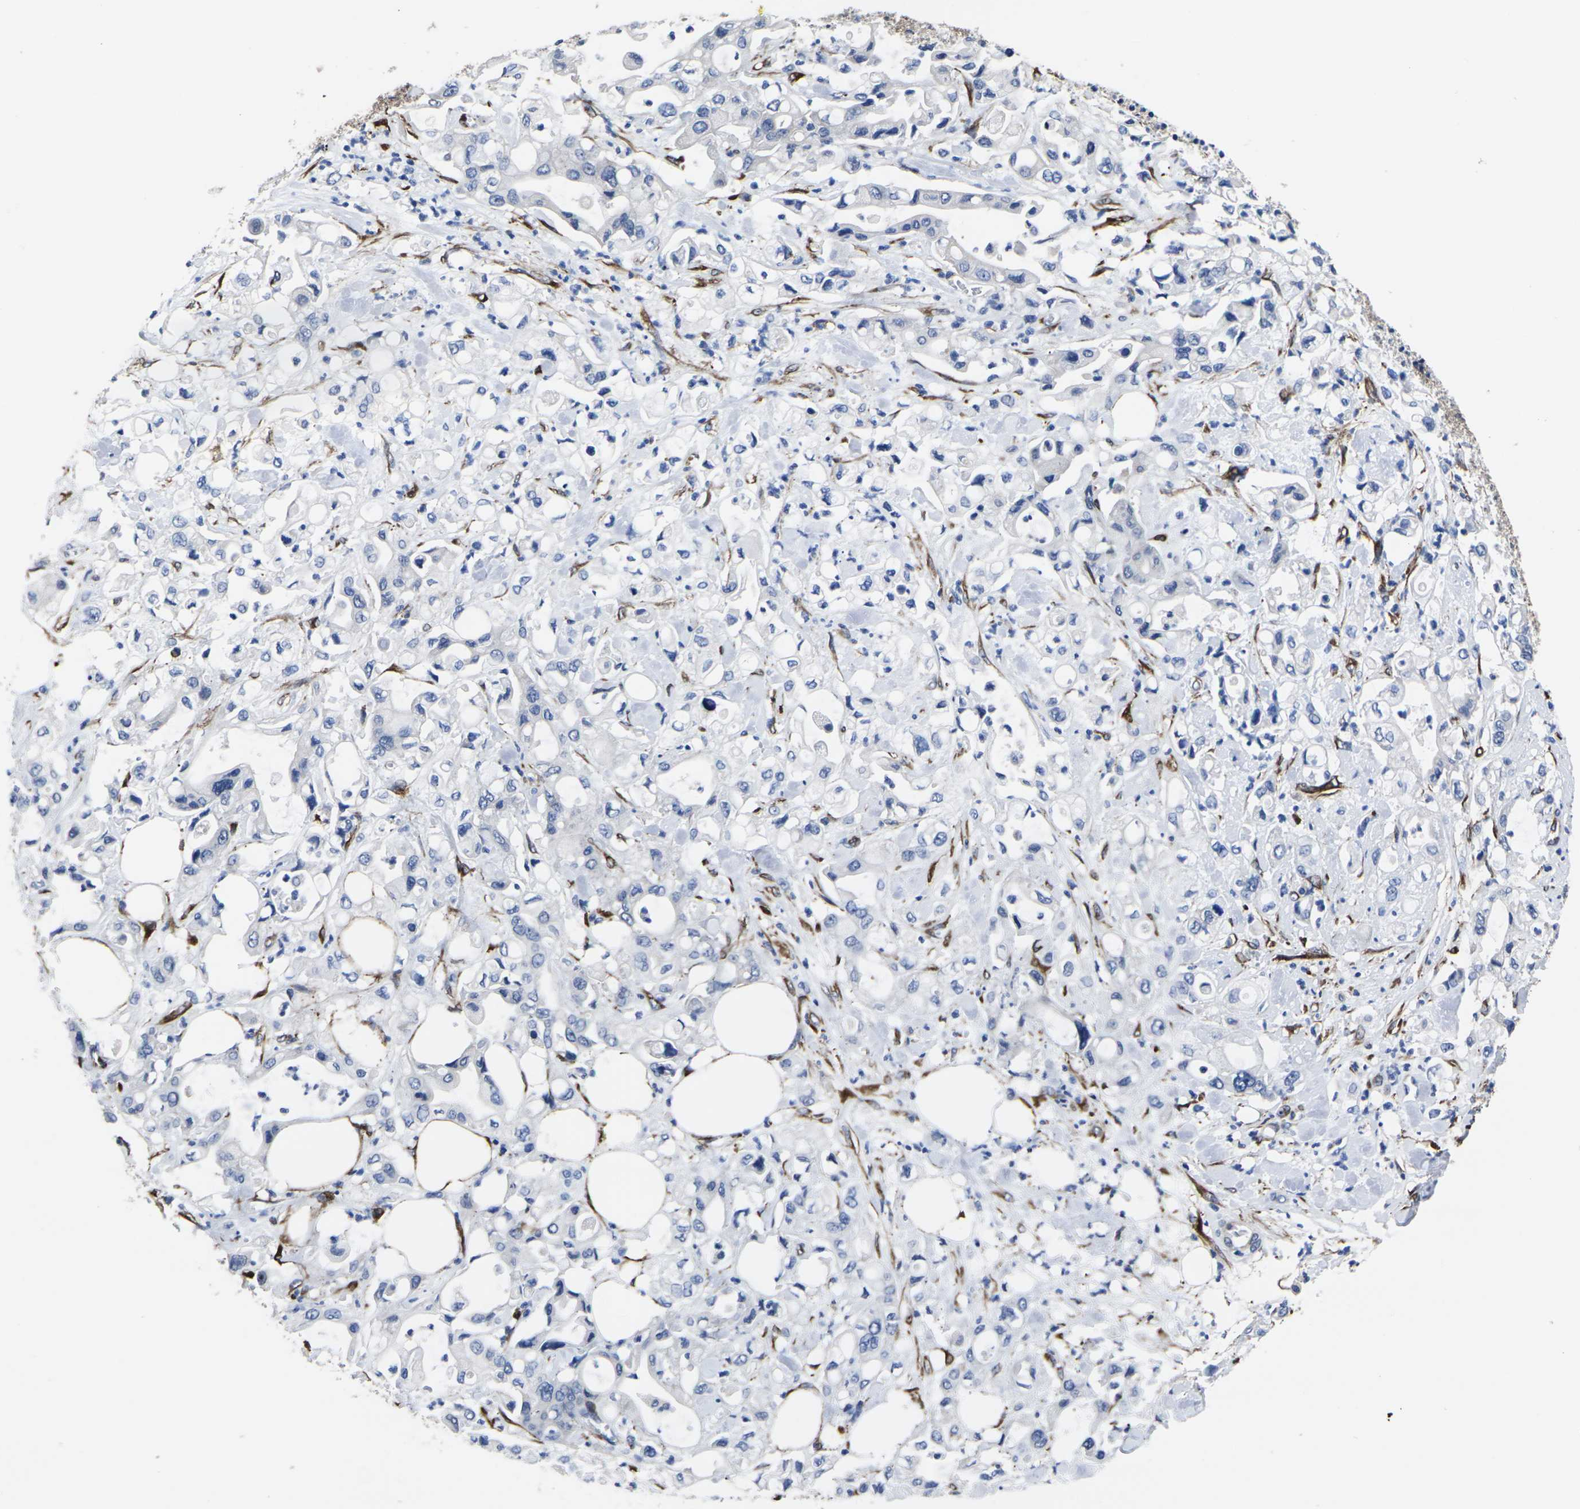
{"staining": {"intensity": "negative", "quantity": "none", "location": "none"}, "tissue": "pancreatic cancer", "cell_type": "Tumor cells", "image_type": "cancer", "snomed": [{"axis": "morphology", "description": "Adenocarcinoma, NOS"}, {"axis": "topography", "description": "Pancreas"}], "caption": "Micrograph shows no significant protein staining in tumor cells of adenocarcinoma (pancreatic).", "gene": "CYP2C8", "patient": {"sex": "male", "age": 70}}